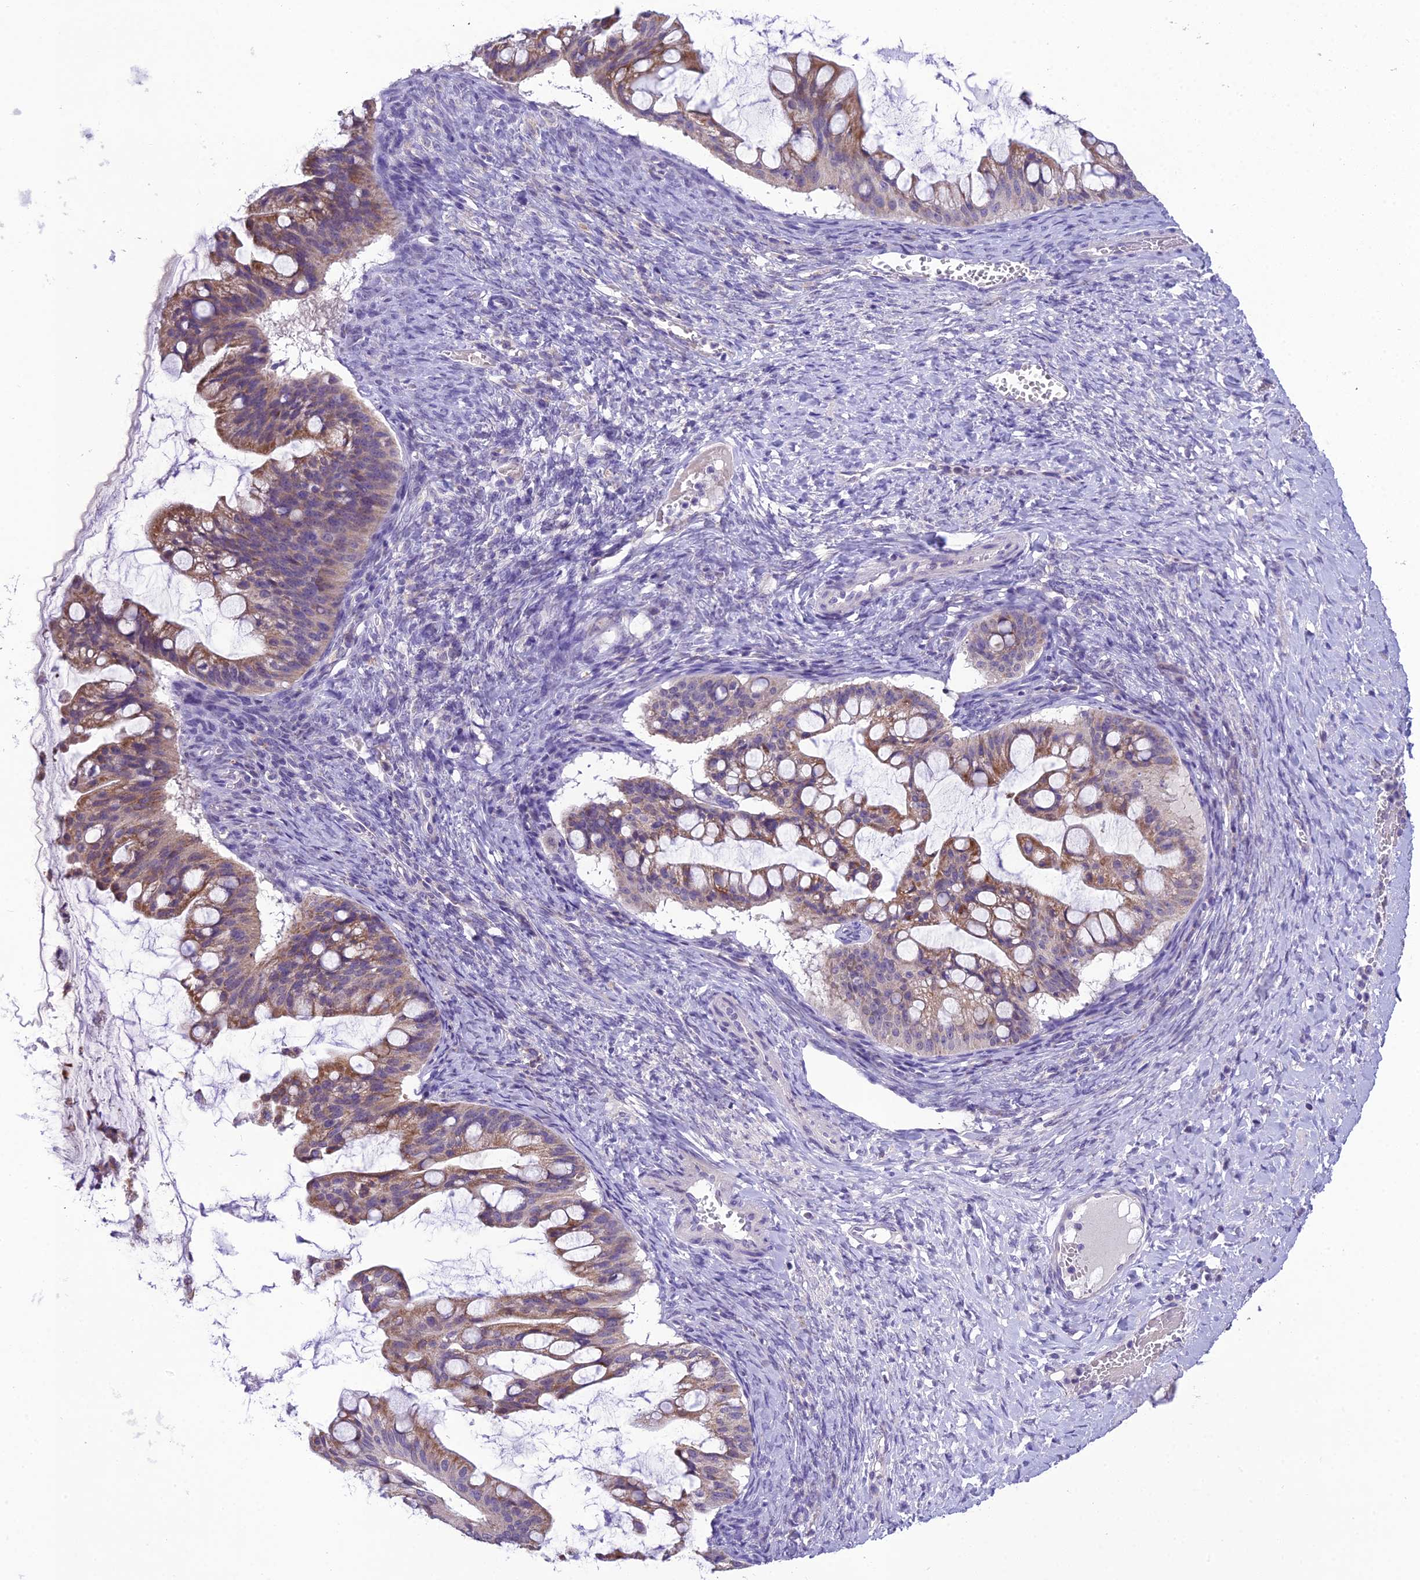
{"staining": {"intensity": "moderate", "quantity": "25%-75%", "location": "cytoplasmic/membranous"}, "tissue": "ovarian cancer", "cell_type": "Tumor cells", "image_type": "cancer", "snomed": [{"axis": "morphology", "description": "Cystadenocarcinoma, mucinous, NOS"}, {"axis": "topography", "description": "Ovary"}], "caption": "Immunohistochemical staining of ovarian mucinous cystadenocarcinoma reveals medium levels of moderate cytoplasmic/membranous protein positivity in about 25%-75% of tumor cells.", "gene": "MIIP", "patient": {"sex": "female", "age": 73}}